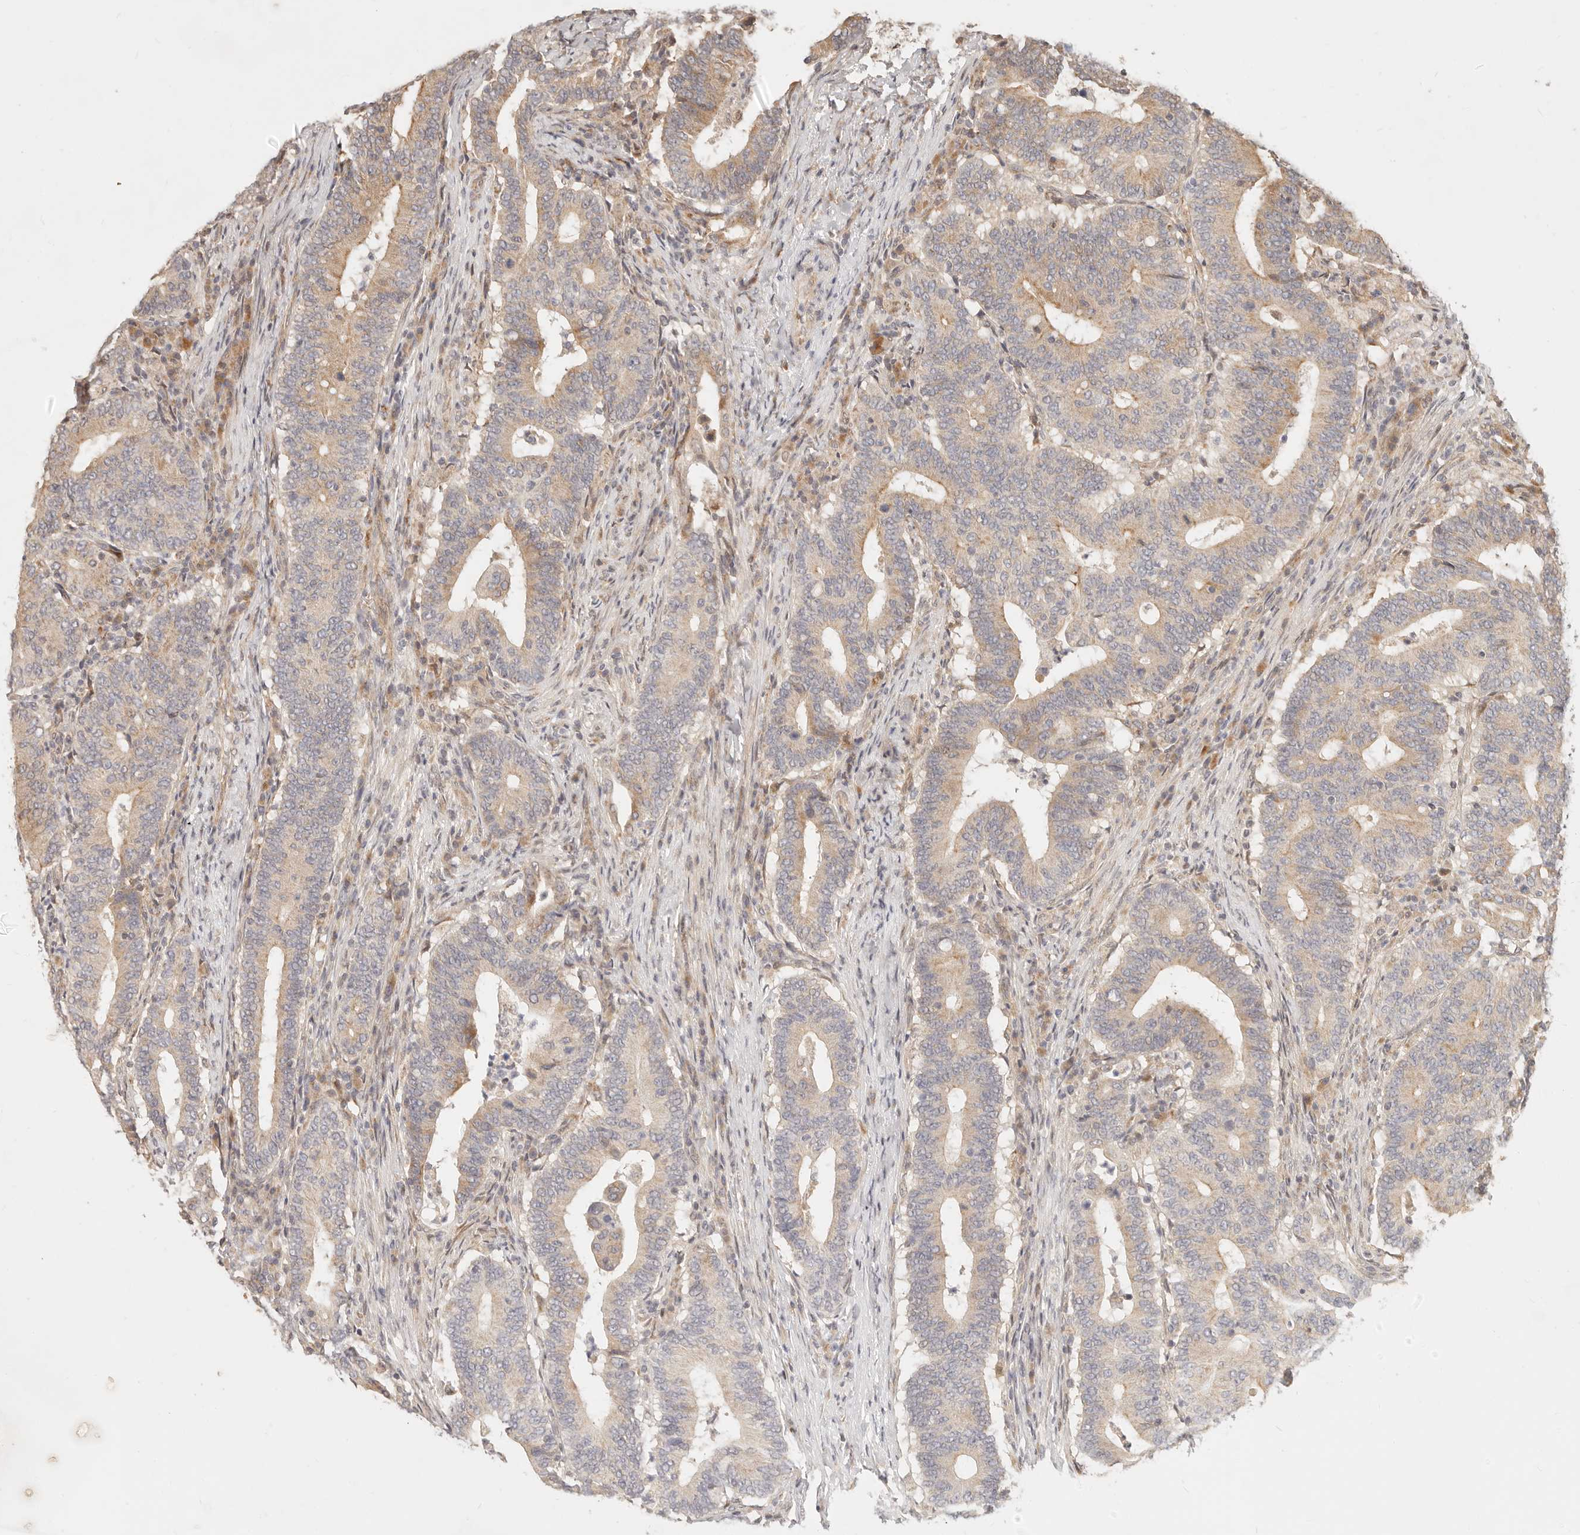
{"staining": {"intensity": "weak", "quantity": ">75%", "location": "cytoplasmic/membranous"}, "tissue": "colorectal cancer", "cell_type": "Tumor cells", "image_type": "cancer", "snomed": [{"axis": "morphology", "description": "Adenocarcinoma, NOS"}, {"axis": "topography", "description": "Colon"}], "caption": "Immunohistochemistry staining of colorectal cancer, which reveals low levels of weak cytoplasmic/membranous positivity in approximately >75% of tumor cells indicating weak cytoplasmic/membranous protein staining. The staining was performed using DAB (3,3'-diaminobenzidine) (brown) for protein detection and nuclei were counterstained in hematoxylin (blue).", "gene": "TIMM17A", "patient": {"sex": "female", "age": 66}}